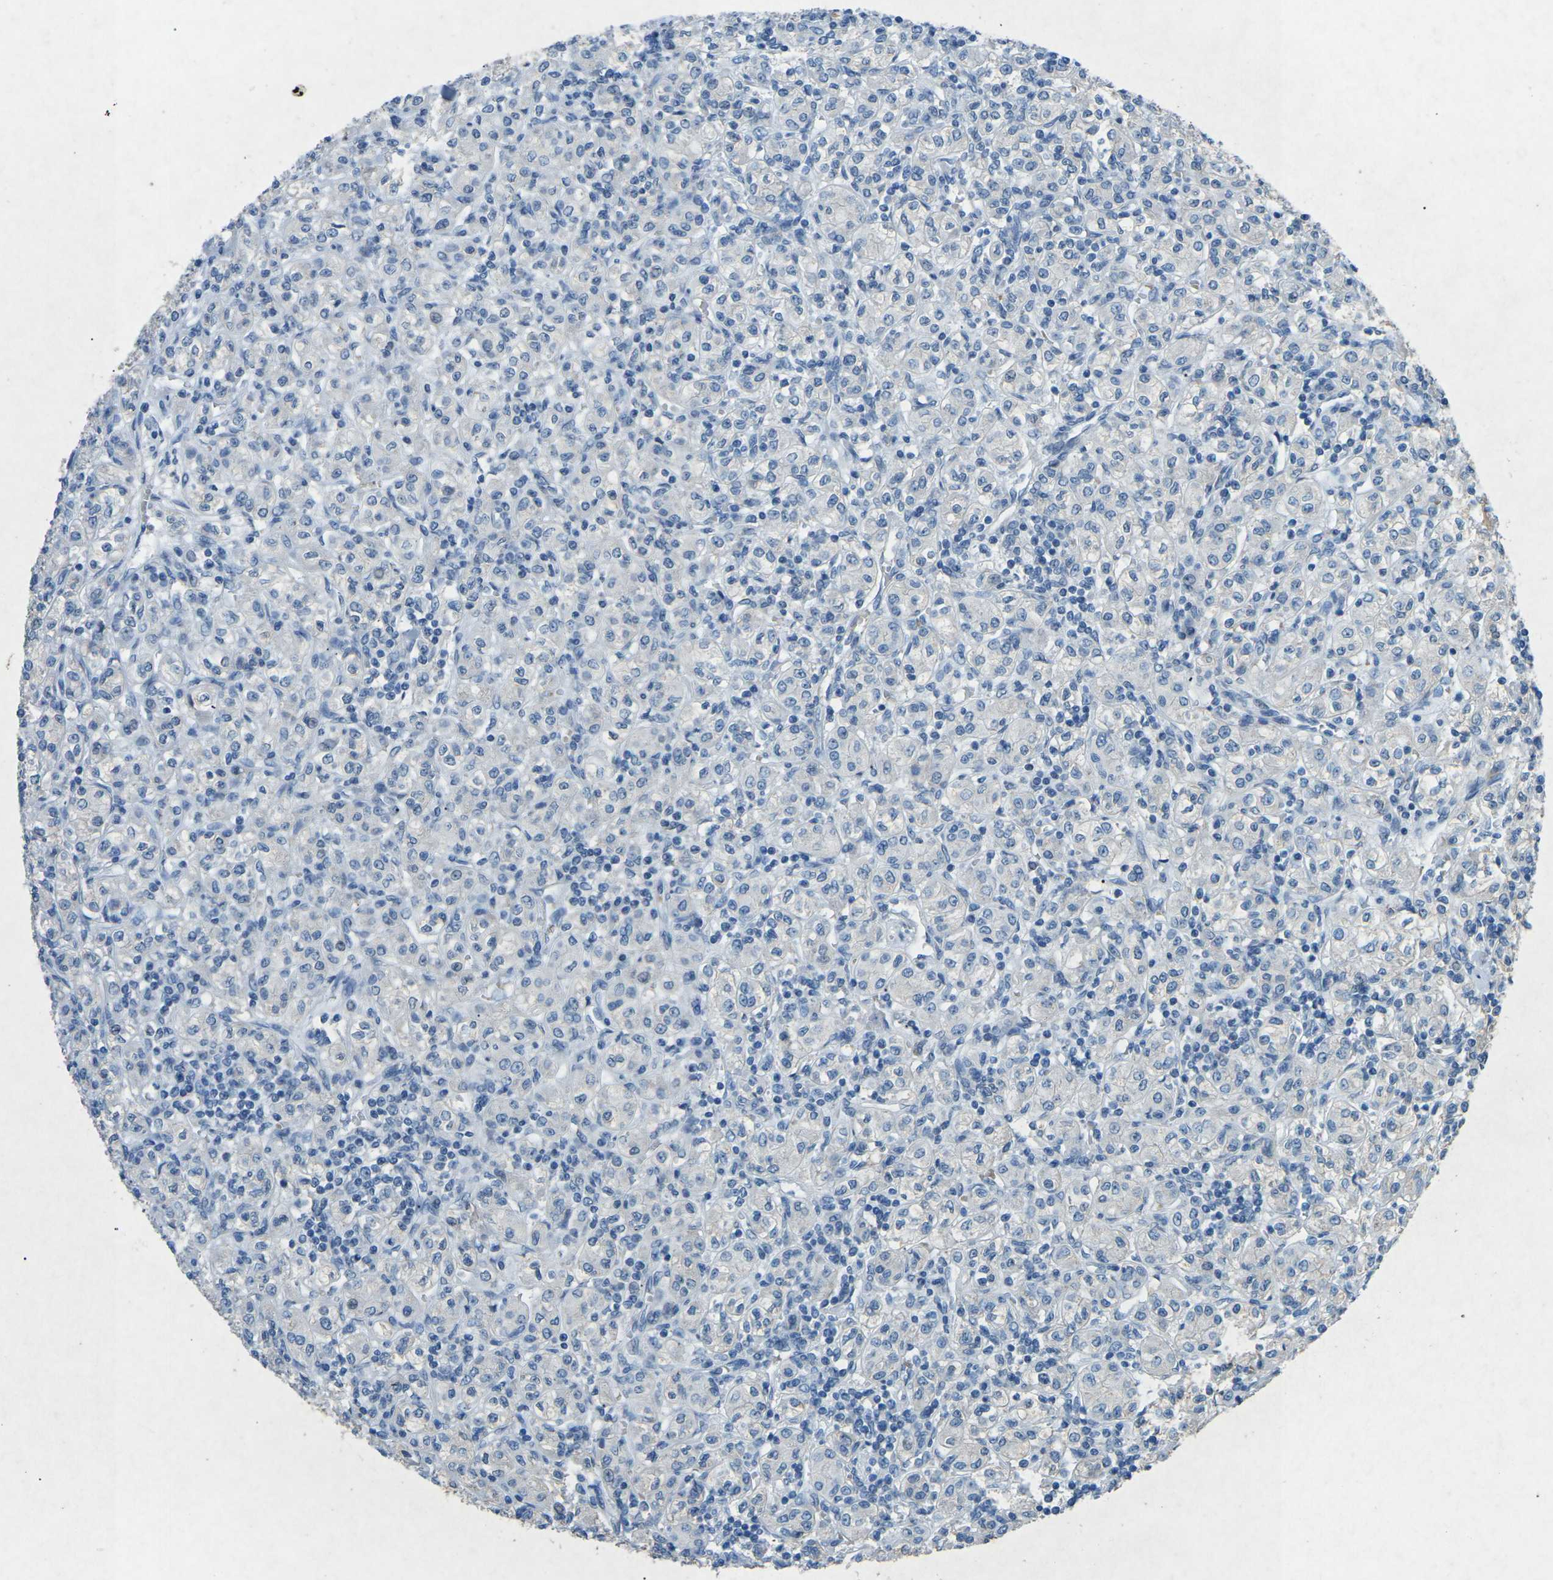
{"staining": {"intensity": "negative", "quantity": "none", "location": "none"}, "tissue": "renal cancer", "cell_type": "Tumor cells", "image_type": "cancer", "snomed": [{"axis": "morphology", "description": "Adenocarcinoma, NOS"}, {"axis": "topography", "description": "Kidney"}], "caption": "Renal adenocarcinoma was stained to show a protein in brown. There is no significant positivity in tumor cells.", "gene": "A1BG", "patient": {"sex": "male", "age": 77}}